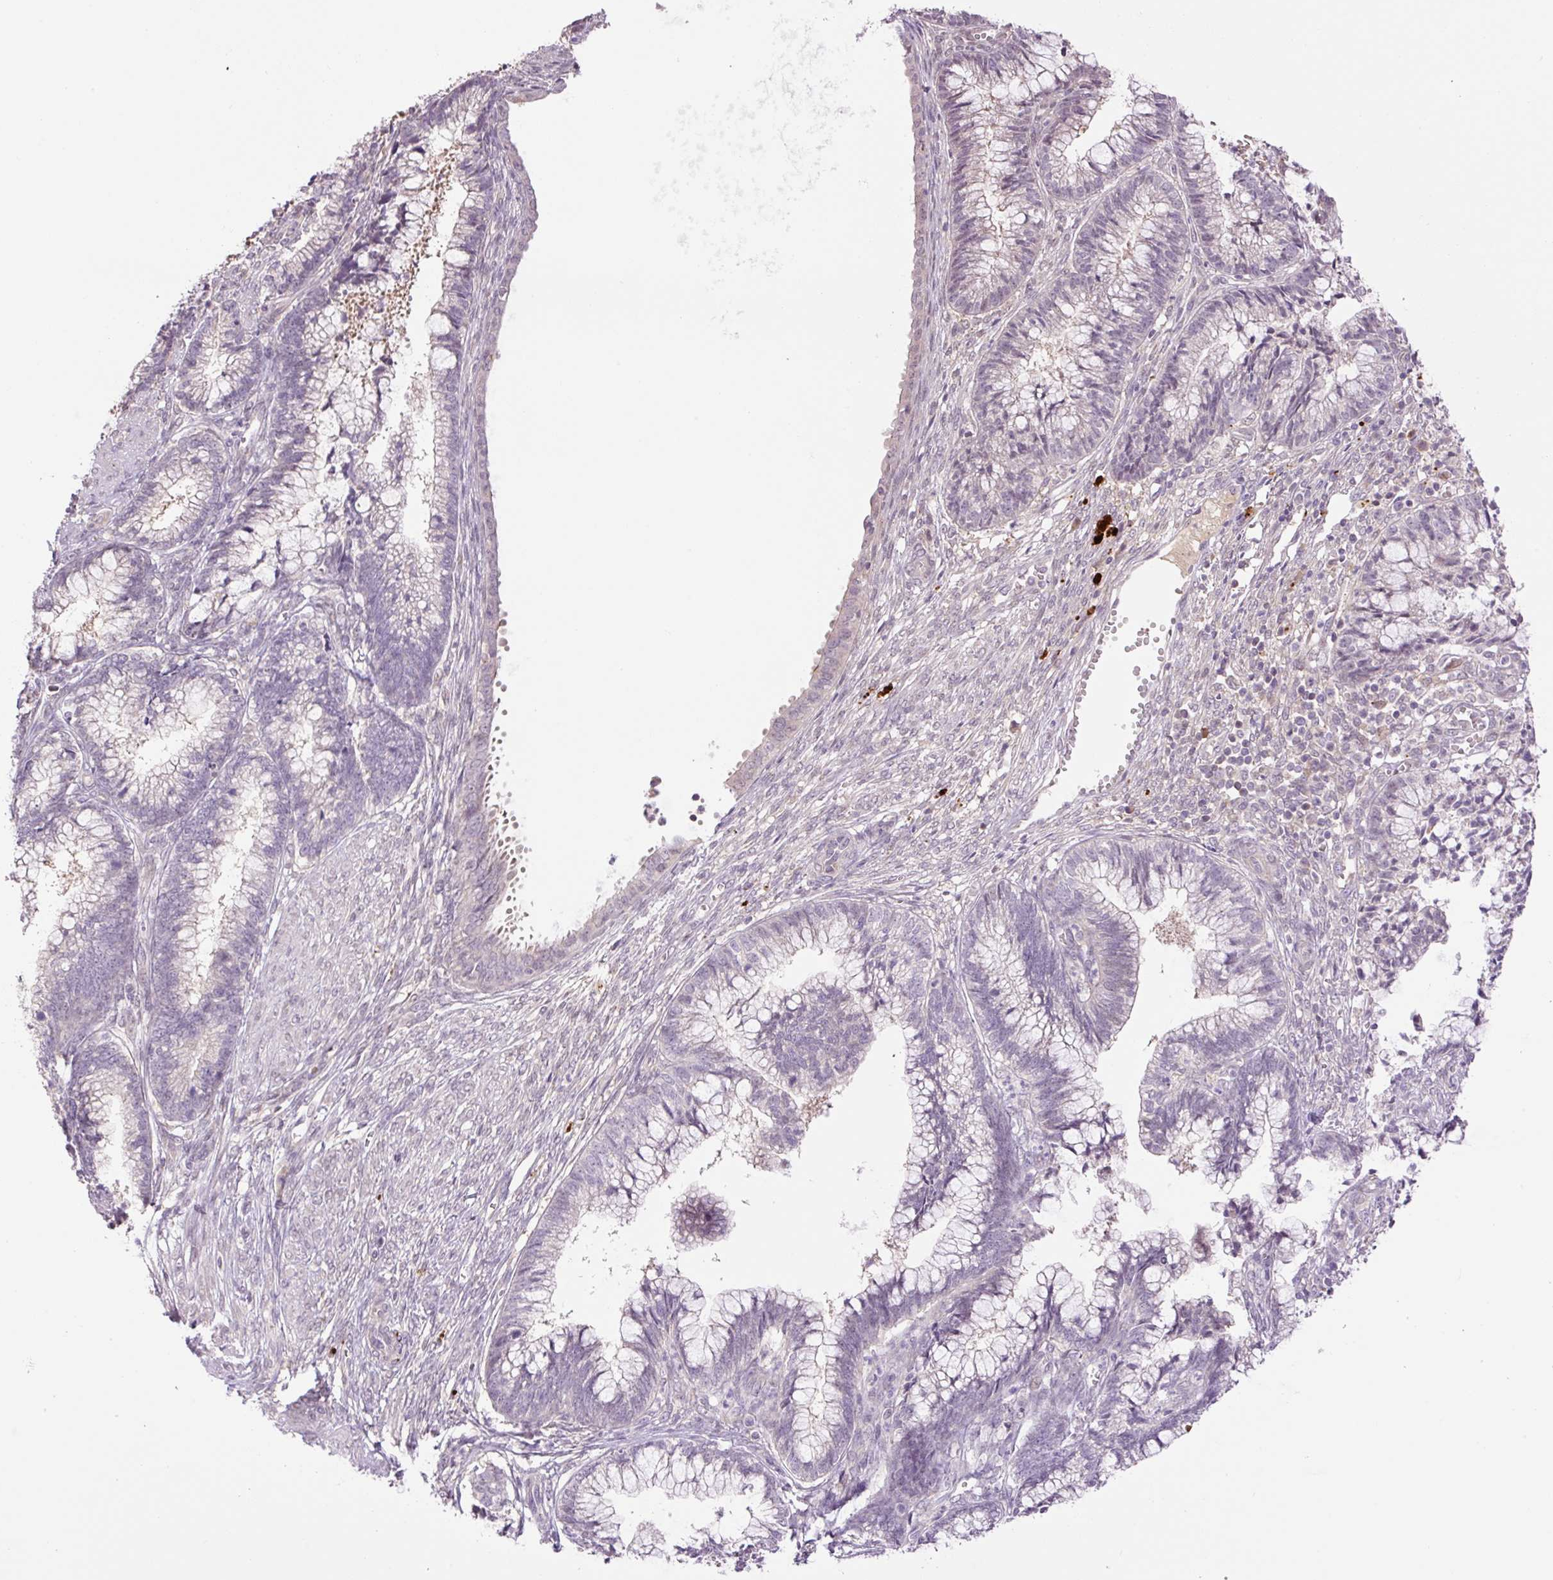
{"staining": {"intensity": "negative", "quantity": "none", "location": "none"}, "tissue": "cervical cancer", "cell_type": "Tumor cells", "image_type": "cancer", "snomed": [{"axis": "morphology", "description": "Adenocarcinoma, NOS"}, {"axis": "topography", "description": "Cervix"}], "caption": "Immunohistochemistry histopathology image of neoplastic tissue: human cervical adenocarcinoma stained with DAB shows no significant protein staining in tumor cells.", "gene": "HABP4", "patient": {"sex": "female", "age": 44}}